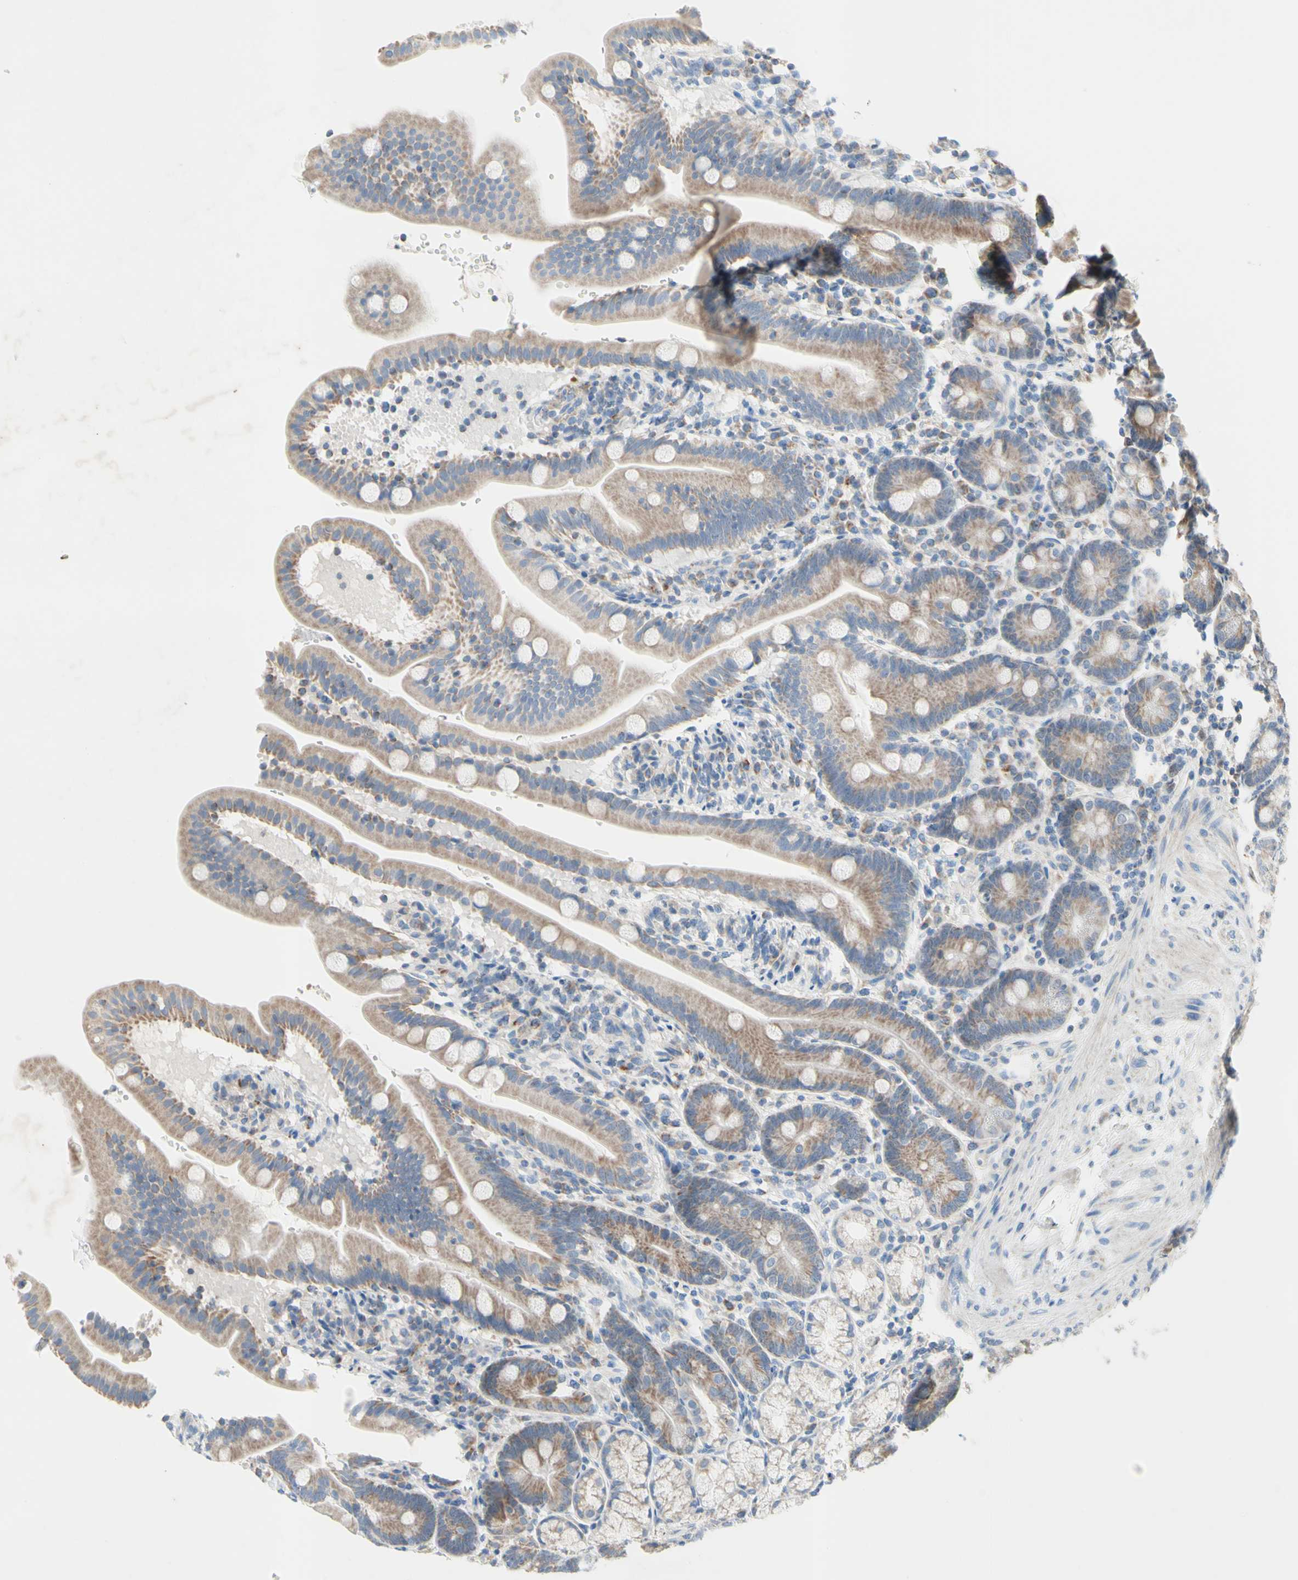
{"staining": {"intensity": "weak", "quantity": ">75%", "location": "cytoplasmic/membranous"}, "tissue": "duodenum", "cell_type": "Glandular cells", "image_type": "normal", "snomed": [{"axis": "morphology", "description": "Normal tissue, NOS"}, {"axis": "topography", "description": "Duodenum"}], "caption": "High-magnification brightfield microscopy of normal duodenum stained with DAB (3,3'-diaminobenzidine) (brown) and counterstained with hematoxylin (blue). glandular cells exhibit weak cytoplasmic/membranous positivity is present in about>75% of cells. Nuclei are stained in blue.", "gene": "MFF", "patient": {"sex": "male", "age": 54}}